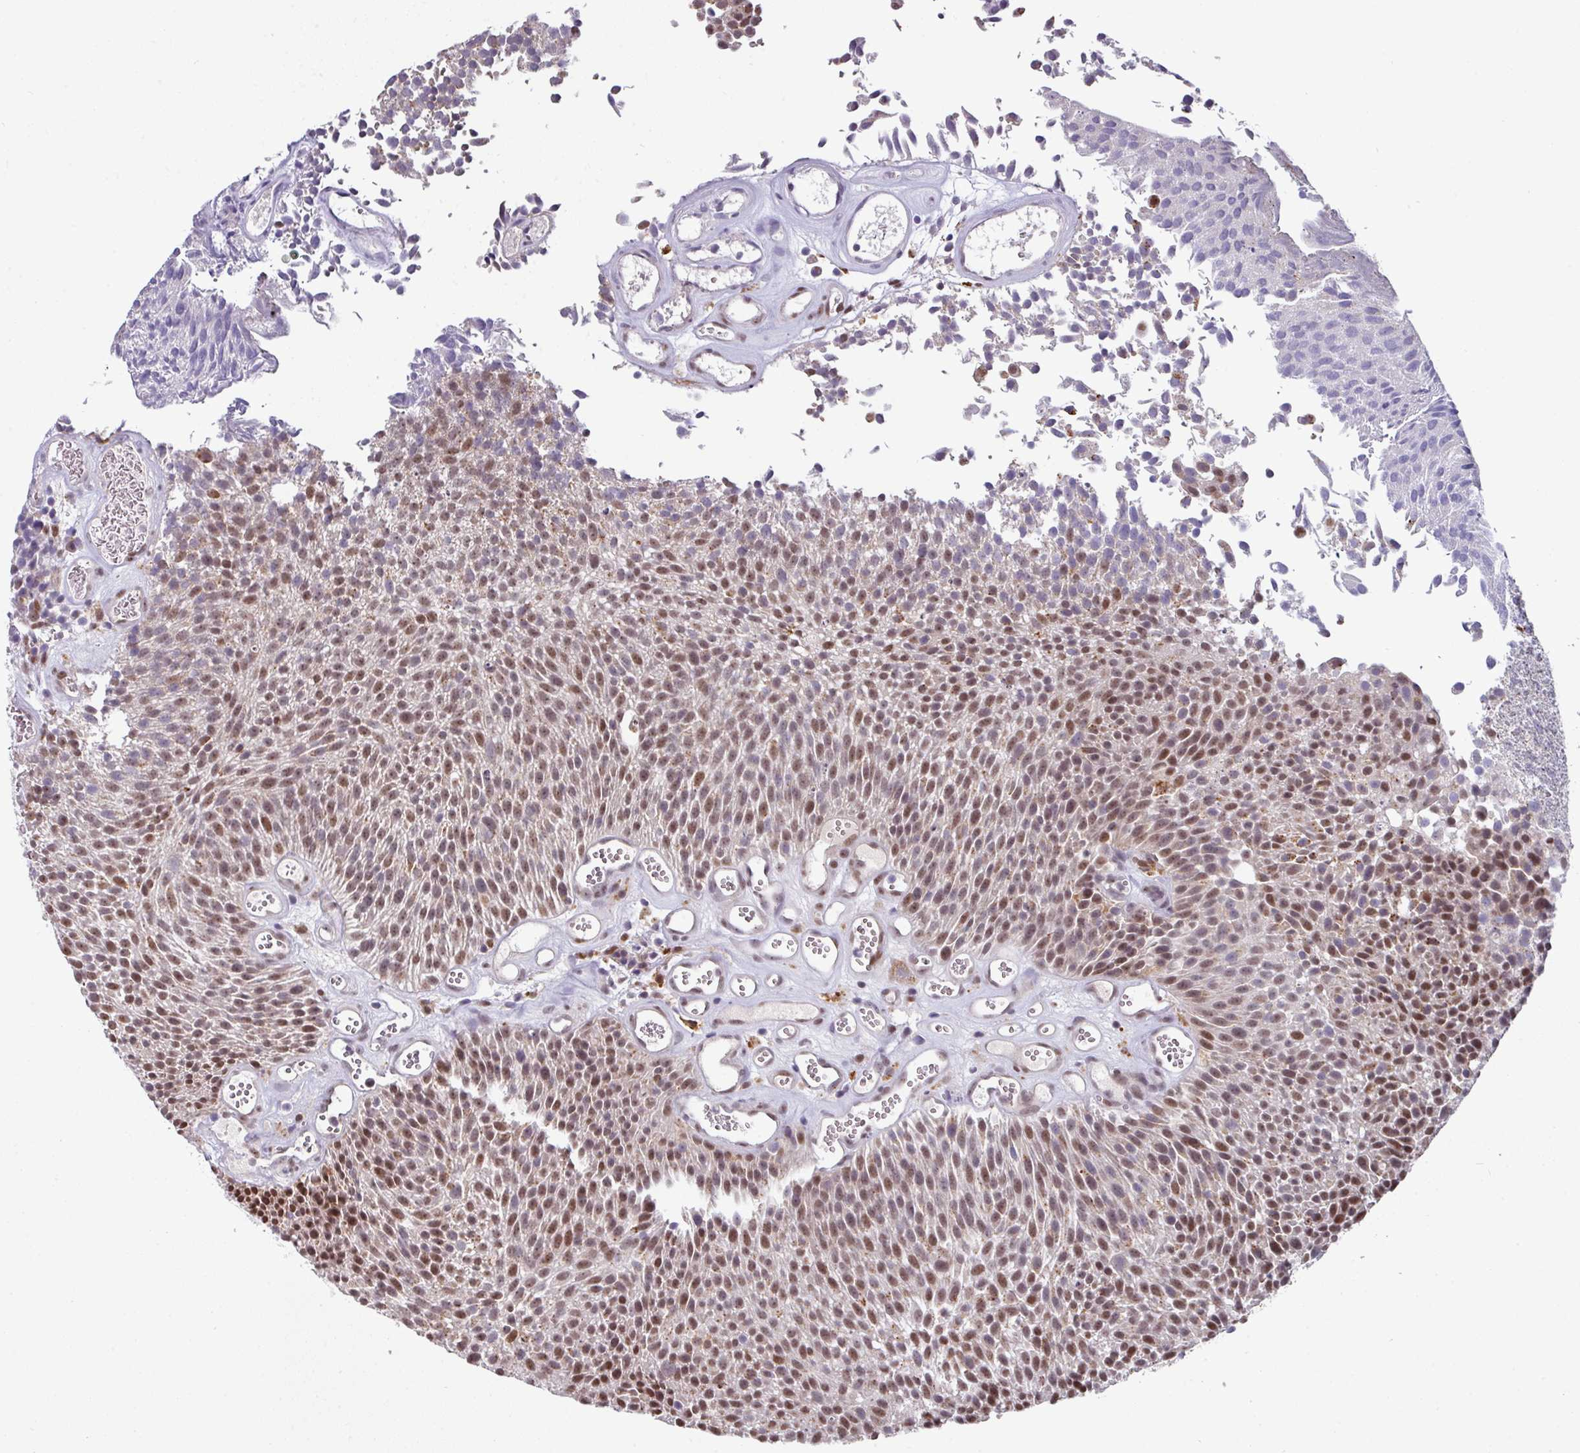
{"staining": {"intensity": "moderate", "quantity": ">75%", "location": "nuclear"}, "tissue": "urothelial cancer", "cell_type": "Tumor cells", "image_type": "cancer", "snomed": [{"axis": "morphology", "description": "Urothelial carcinoma, Low grade"}, {"axis": "topography", "description": "Urinary bladder"}], "caption": "High-power microscopy captured an immunohistochemistry (IHC) histopathology image of urothelial carcinoma (low-grade), revealing moderate nuclear staining in about >75% of tumor cells.", "gene": "SWSAP1", "patient": {"sex": "female", "age": 79}}